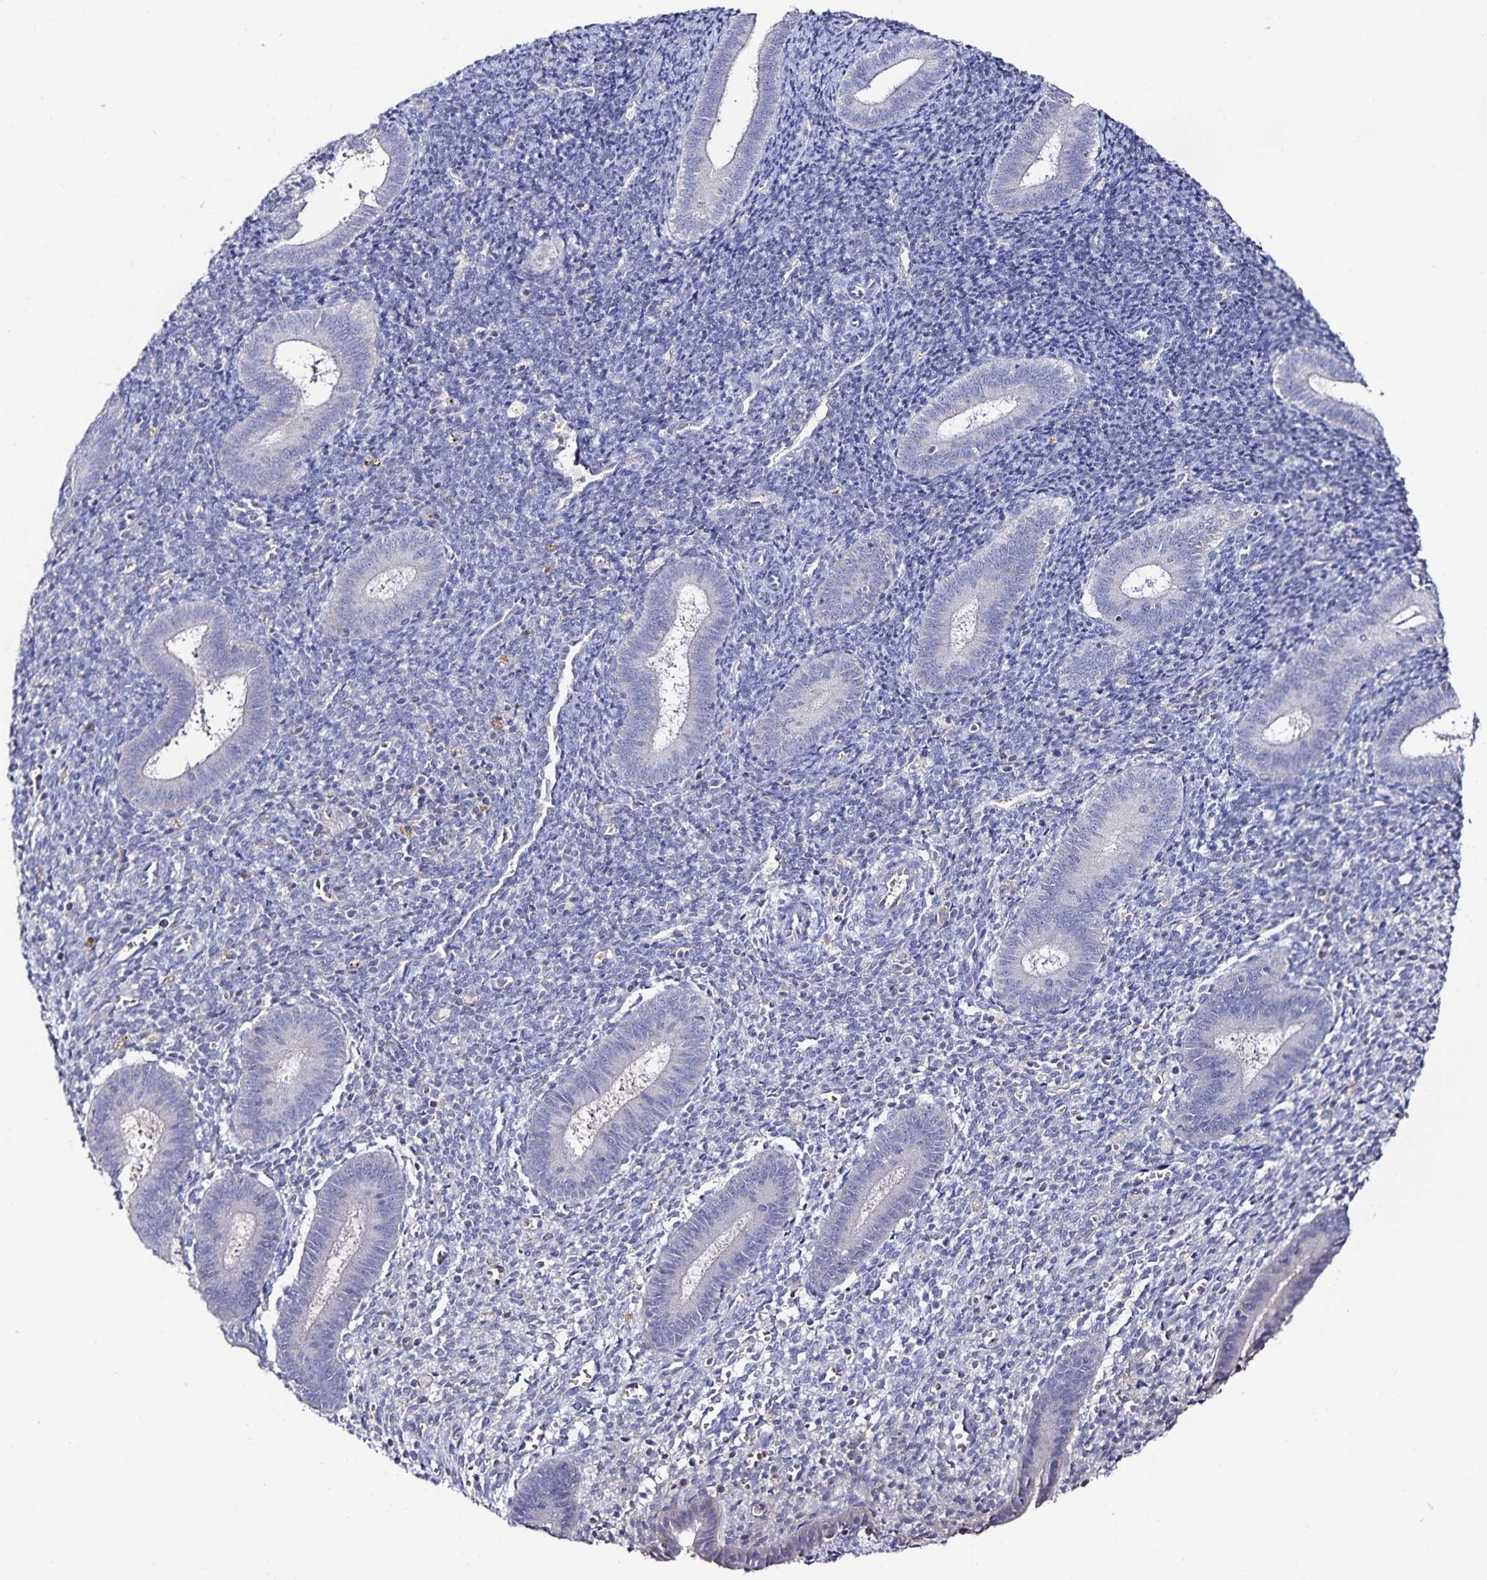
{"staining": {"intensity": "negative", "quantity": "none", "location": "none"}, "tissue": "endometrium", "cell_type": "Cells in endometrial stroma", "image_type": "normal", "snomed": [{"axis": "morphology", "description": "Normal tissue, NOS"}, {"axis": "topography", "description": "Endometrium"}], "caption": "This is an immunohistochemistry micrograph of unremarkable endometrium. There is no expression in cells in endometrial stroma.", "gene": "TTR", "patient": {"sex": "female", "age": 25}}